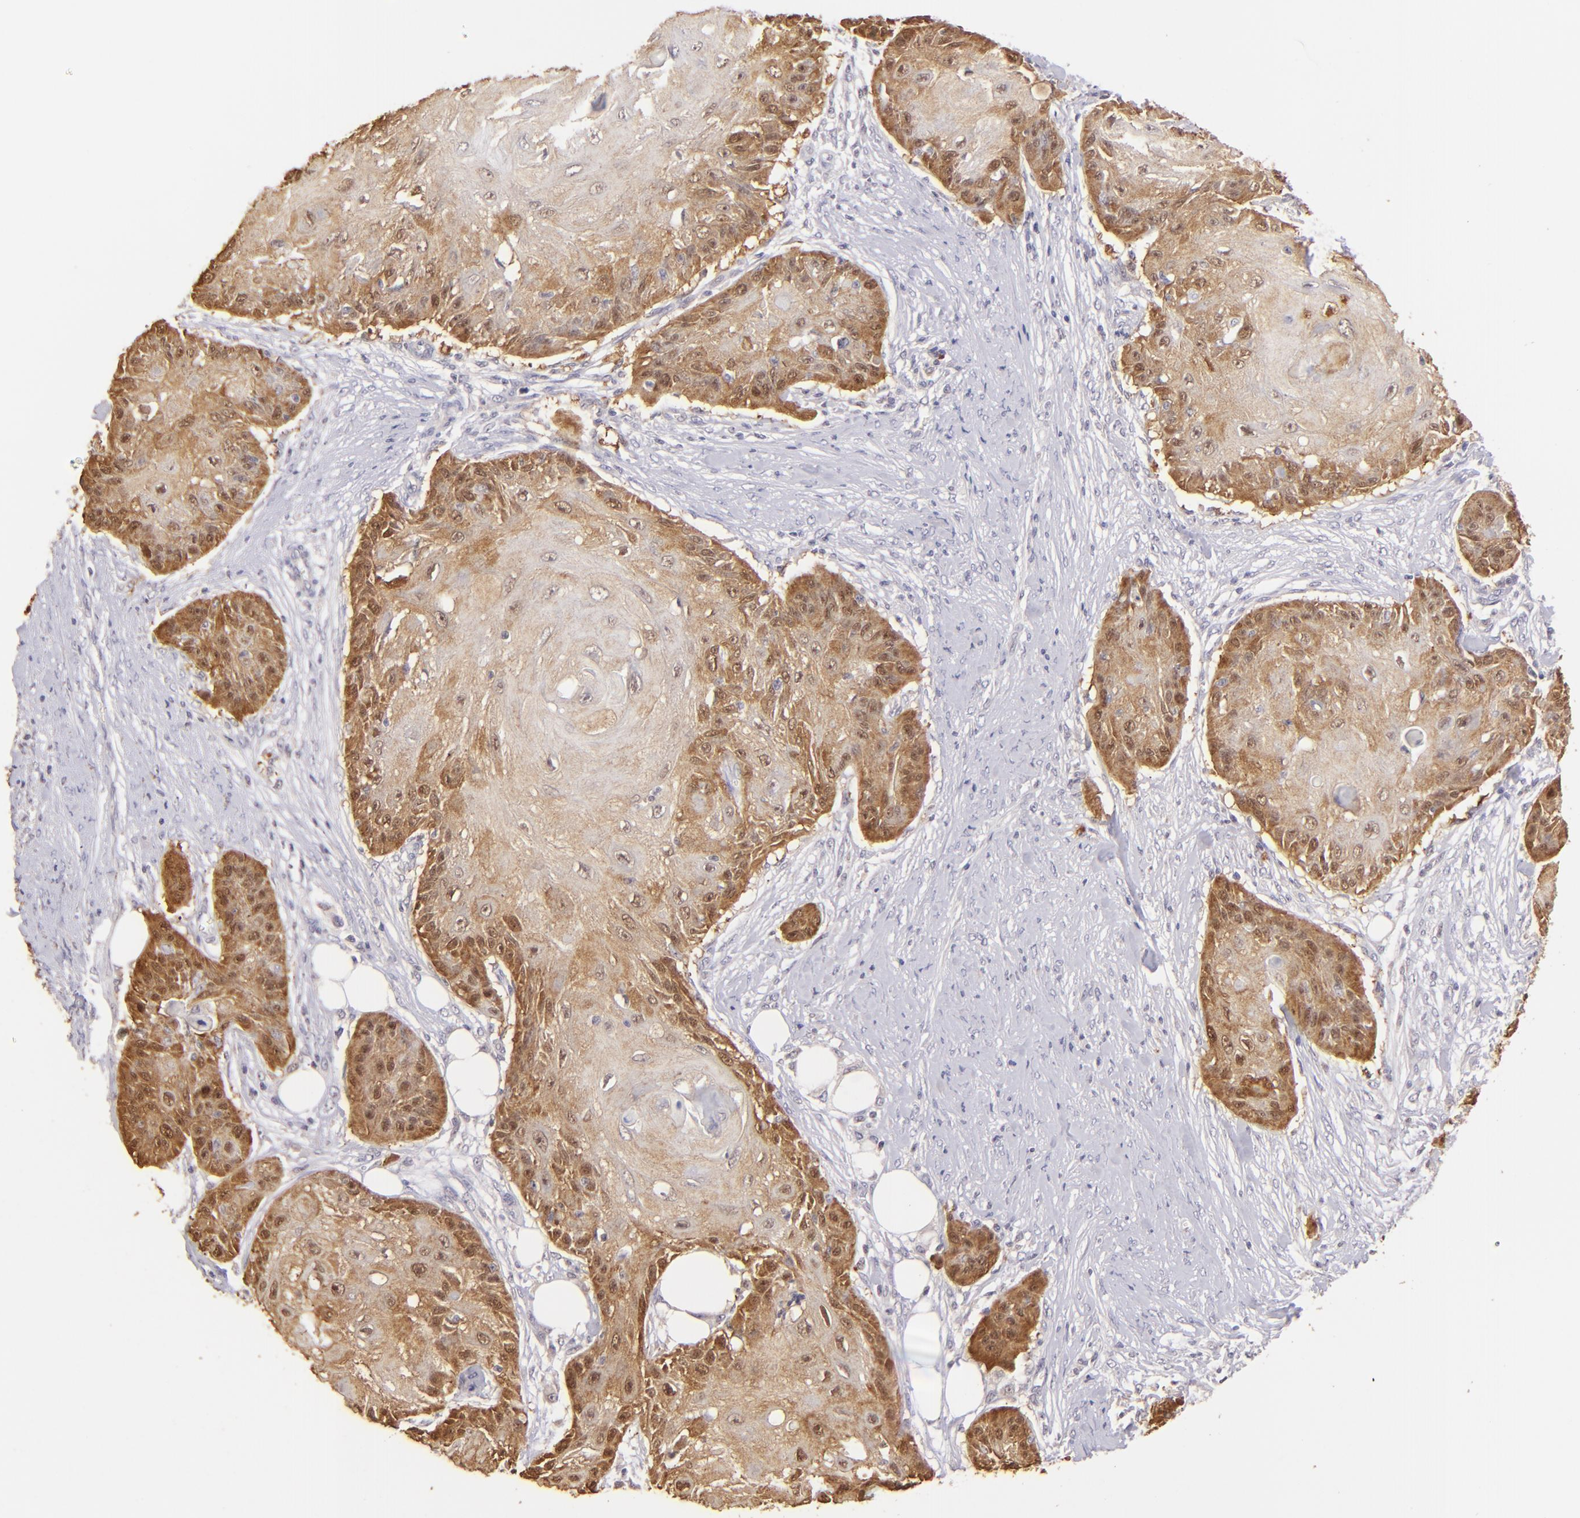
{"staining": {"intensity": "moderate", "quantity": ">75%", "location": "cytoplasmic/membranous,nuclear"}, "tissue": "skin cancer", "cell_type": "Tumor cells", "image_type": "cancer", "snomed": [{"axis": "morphology", "description": "Squamous cell carcinoma, NOS"}, {"axis": "topography", "description": "Skin"}], "caption": "Brown immunohistochemical staining in skin cancer (squamous cell carcinoma) shows moderate cytoplasmic/membranous and nuclear staining in approximately >75% of tumor cells.", "gene": "MAGEA1", "patient": {"sex": "female", "age": 88}}